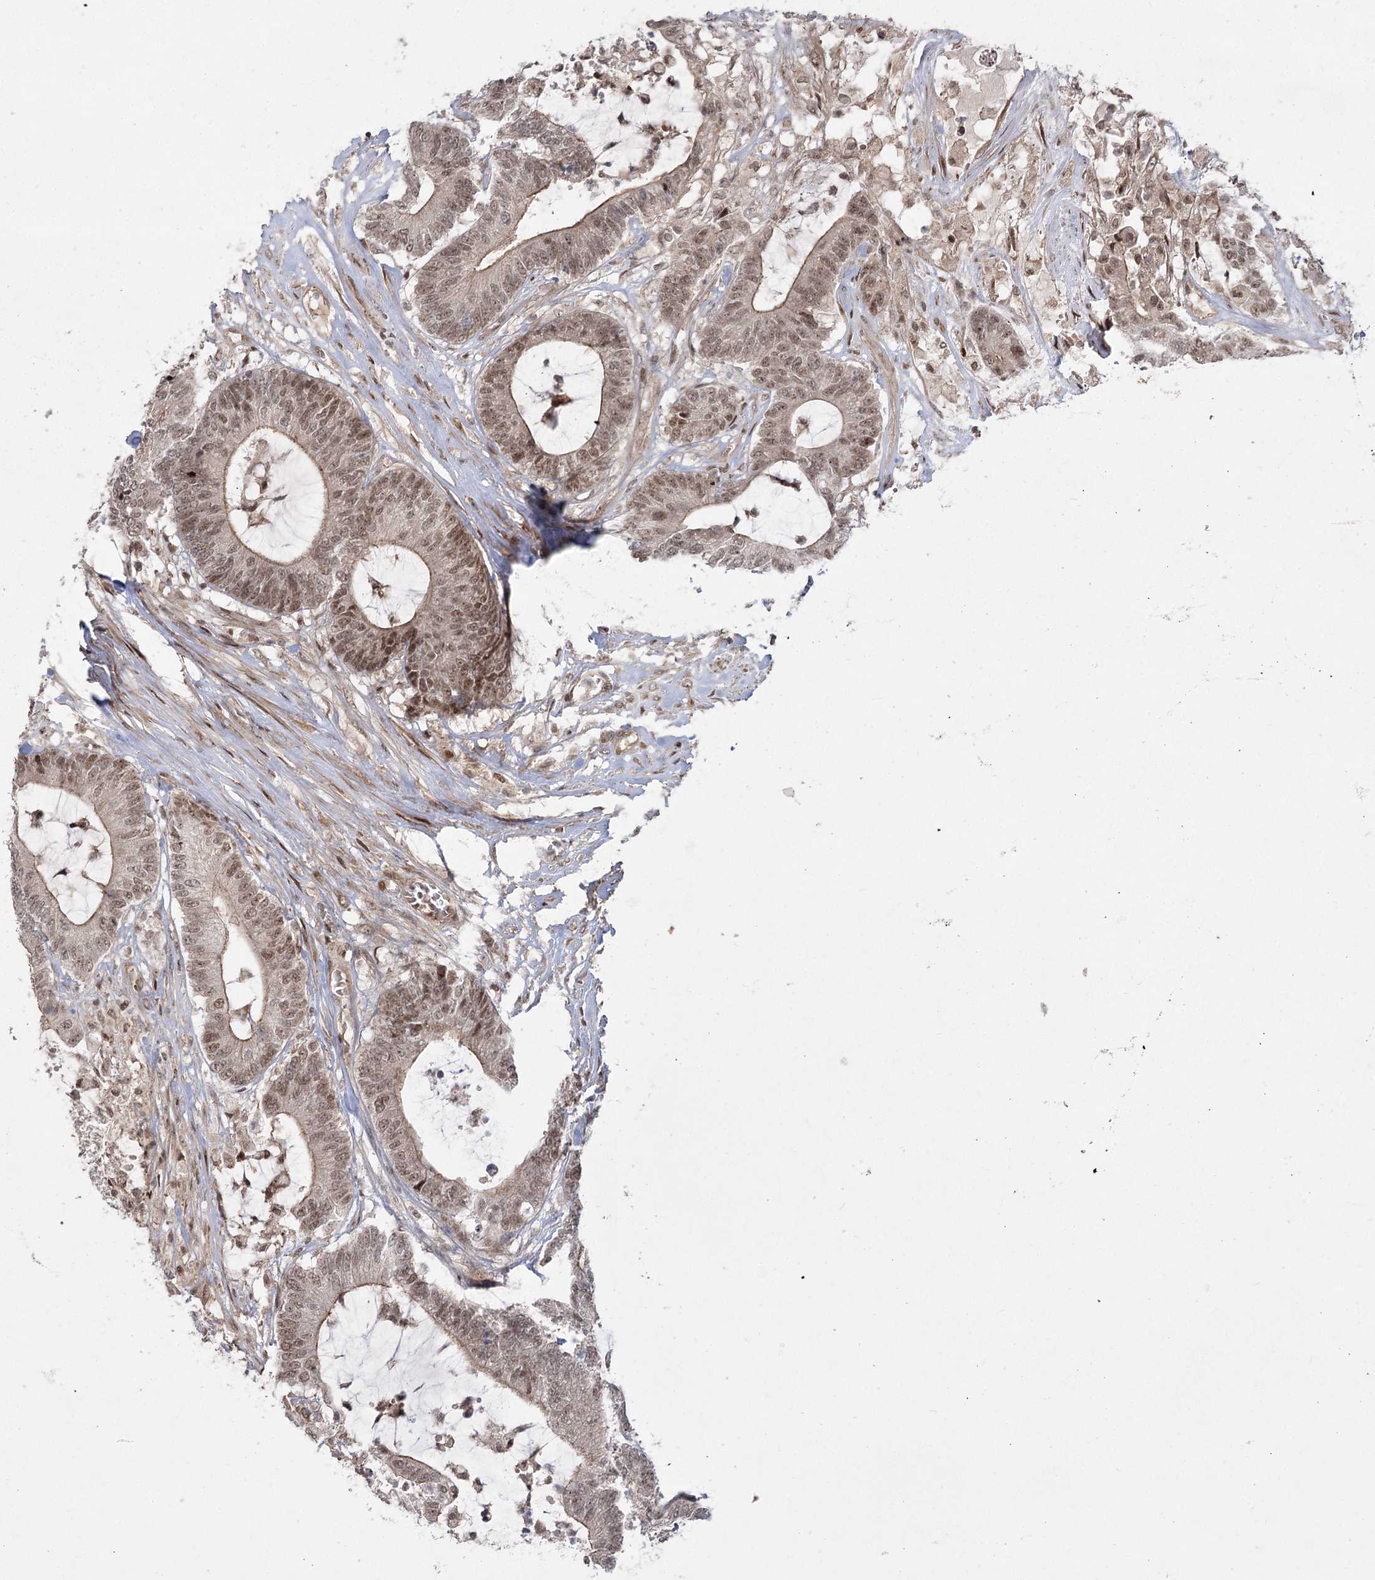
{"staining": {"intensity": "moderate", "quantity": ">75%", "location": "cytoplasmic/membranous,nuclear"}, "tissue": "colorectal cancer", "cell_type": "Tumor cells", "image_type": "cancer", "snomed": [{"axis": "morphology", "description": "Adenocarcinoma, NOS"}, {"axis": "topography", "description": "Colon"}], "caption": "Protein positivity by immunohistochemistry exhibits moderate cytoplasmic/membranous and nuclear staining in about >75% of tumor cells in colorectal cancer. (Stains: DAB in brown, nuclei in blue, Microscopy: brightfield microscopy at high magnification).", "gene": "HELQ", "patient": {"sex": "female", "age": 84}}